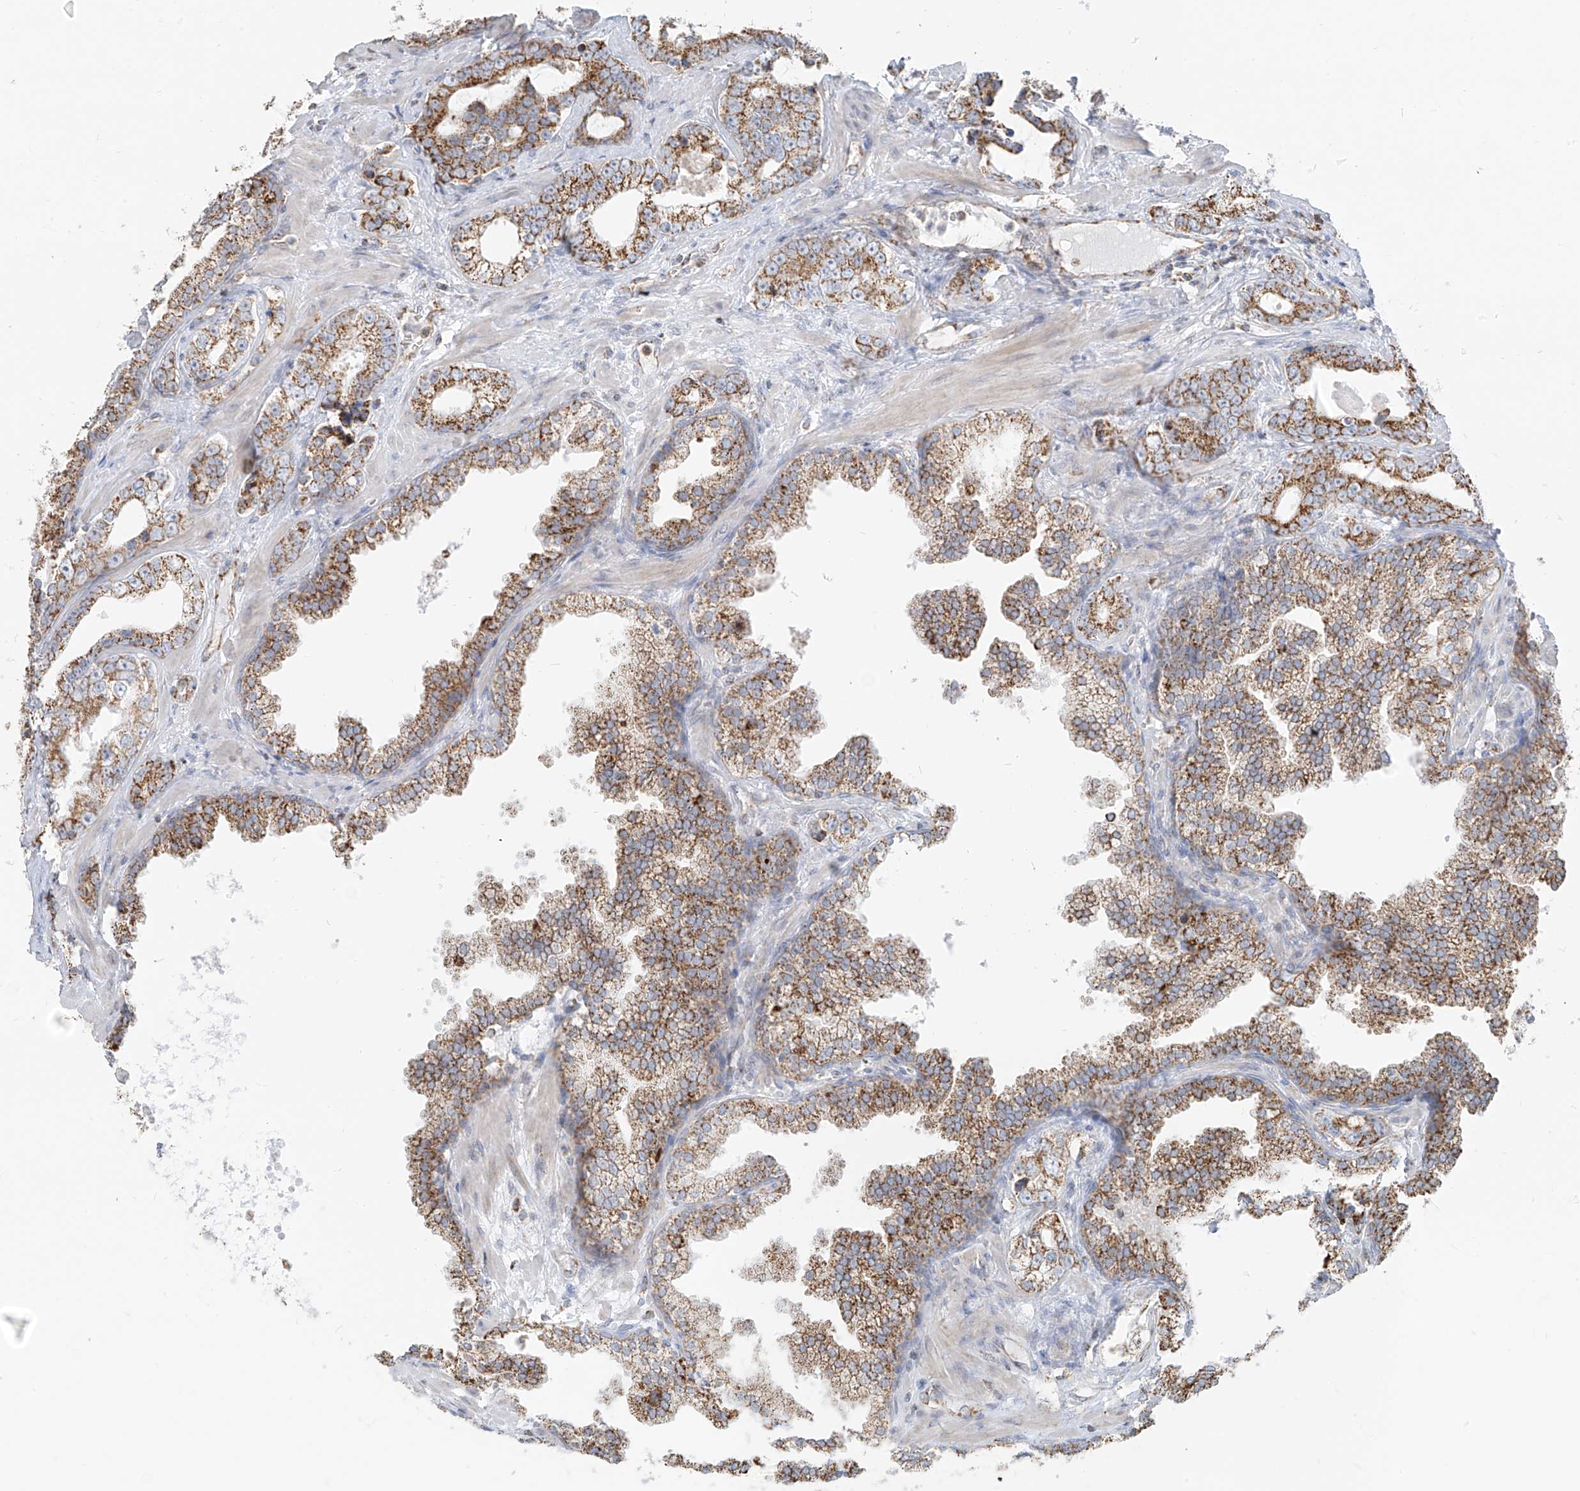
{"staining": {"intensity": "moderate", "quantity": ">75%", "location": "cytoplasmic/membranous"}, "tissue": "prostate cancer", "cell_type": "Tumor cells", "image_type": "cancer", "snomed": [{"axis": "morphology", "description": "Adenocarcinoma, High grade"}, {"axis": "topography", "description": "Prostate"}], "caption": "Adenocarcinoma (high-grade) (prostate) was stained to show a protein in brown. There is medium levels of moderate cytoplasmic/membranous expression in approximately >75% of tumor cells. (DAB (3,3'-diaminobenzidine) = brown stain, brightfield microscopy at high magnification).", "gene": "ETHE1", "patient": {"sex": "male", "age": 62}}